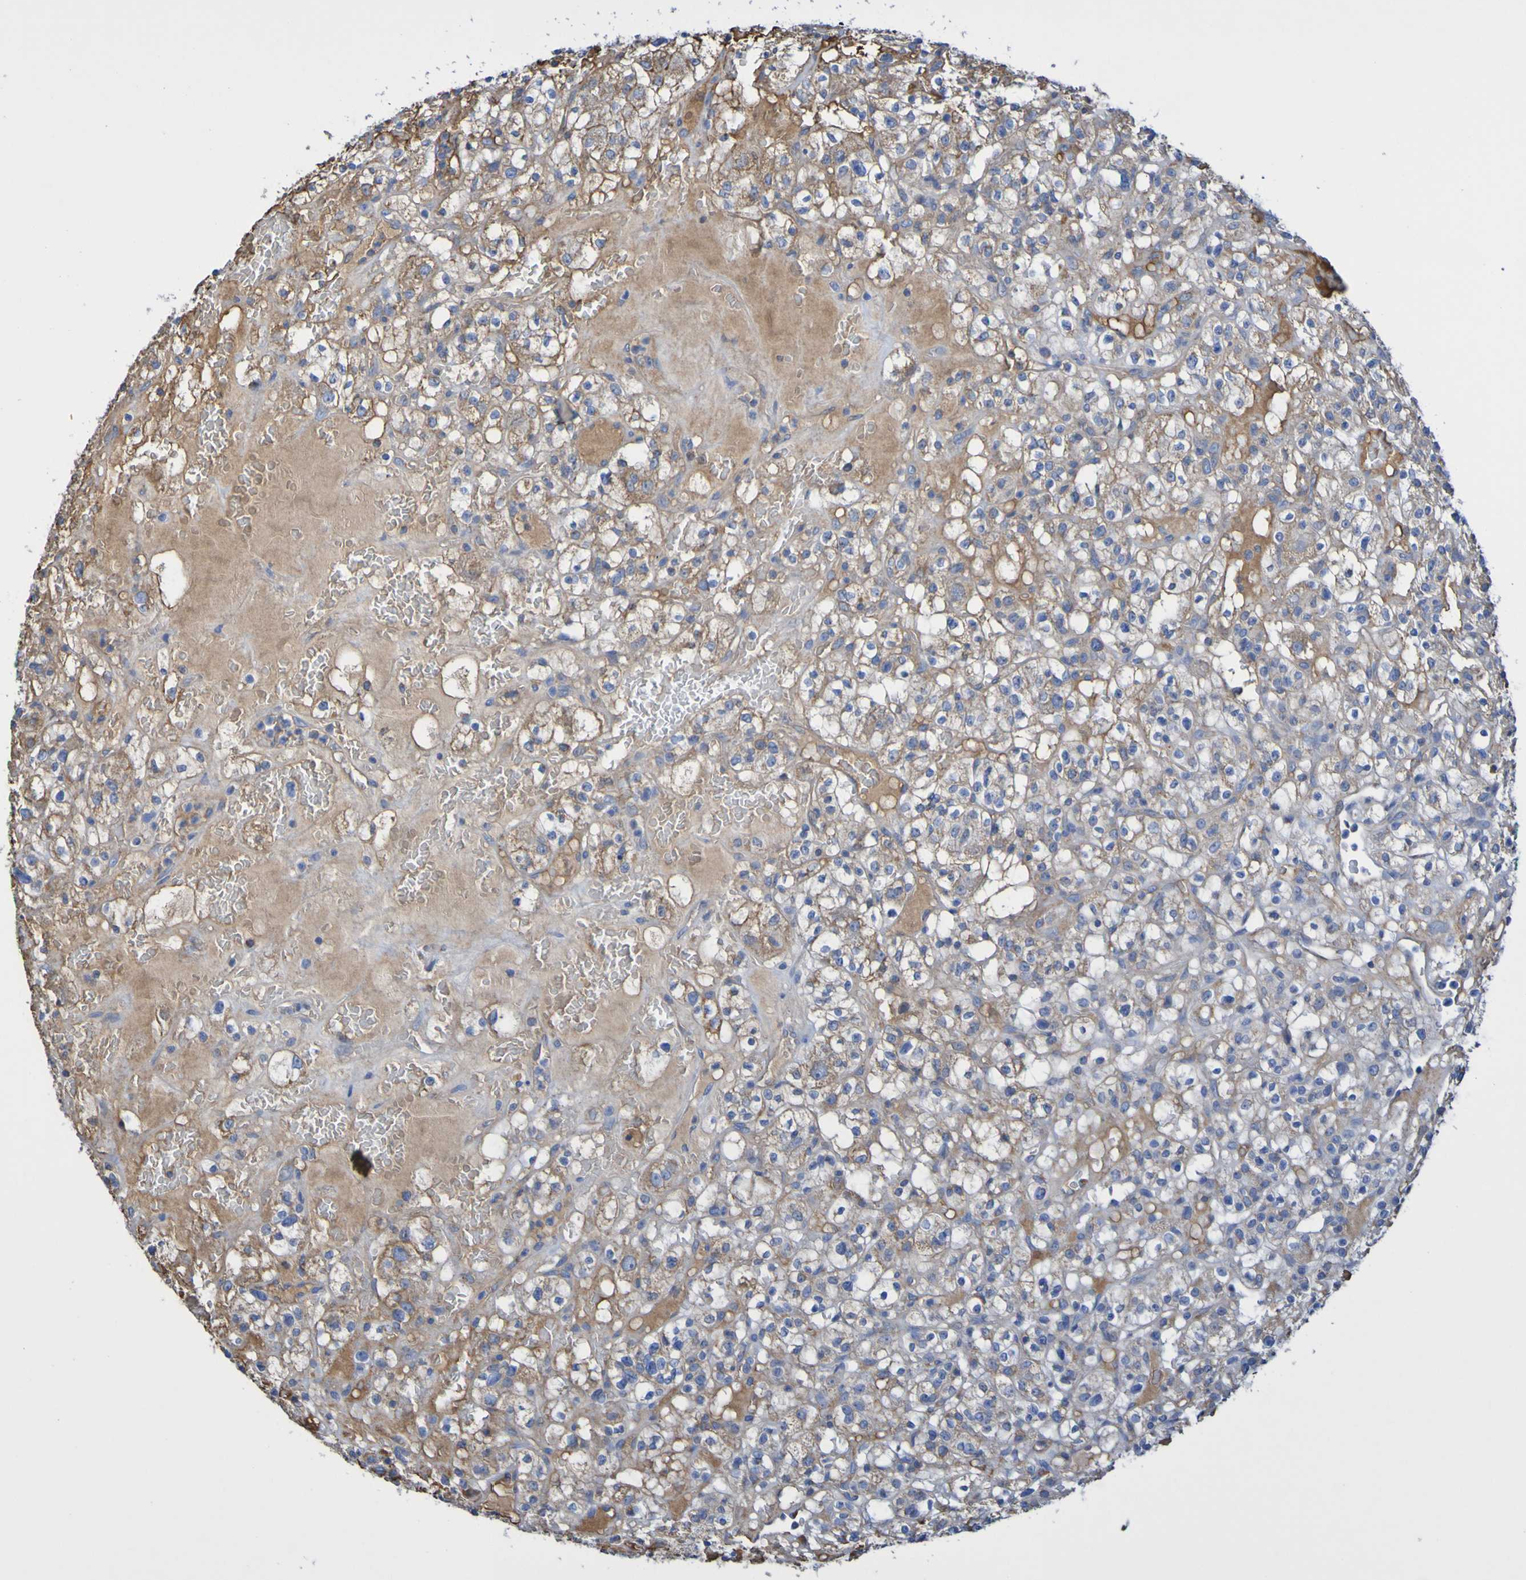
{"staining": {"intensity": "weak", "quantity": "25%-75%", "location": "cytoplasmic/membranous"}, "tissue": "renal cancer", "cell_type": "Tumor cells", "image_type": "cancer", "snomed": [{"axis": "morphology", "description": "Normal tissue, NOS"}, {"axis": "morphology", "description": "Adenocarcinoma, NOS"}, {"axis": "topography", "description": "Kidney"}], "caption": "DAB (3,3'-diaminobenzidine) immunohistochemical staining of human adenocarcinoma (renal) exhibits weak cytoplasmic/membranous protein staining in about 25%-75% of tumor cells. Nuclei are stained in blue.", "gene": "CNTN2", "patient": {"sex": "female", "age": 72}}